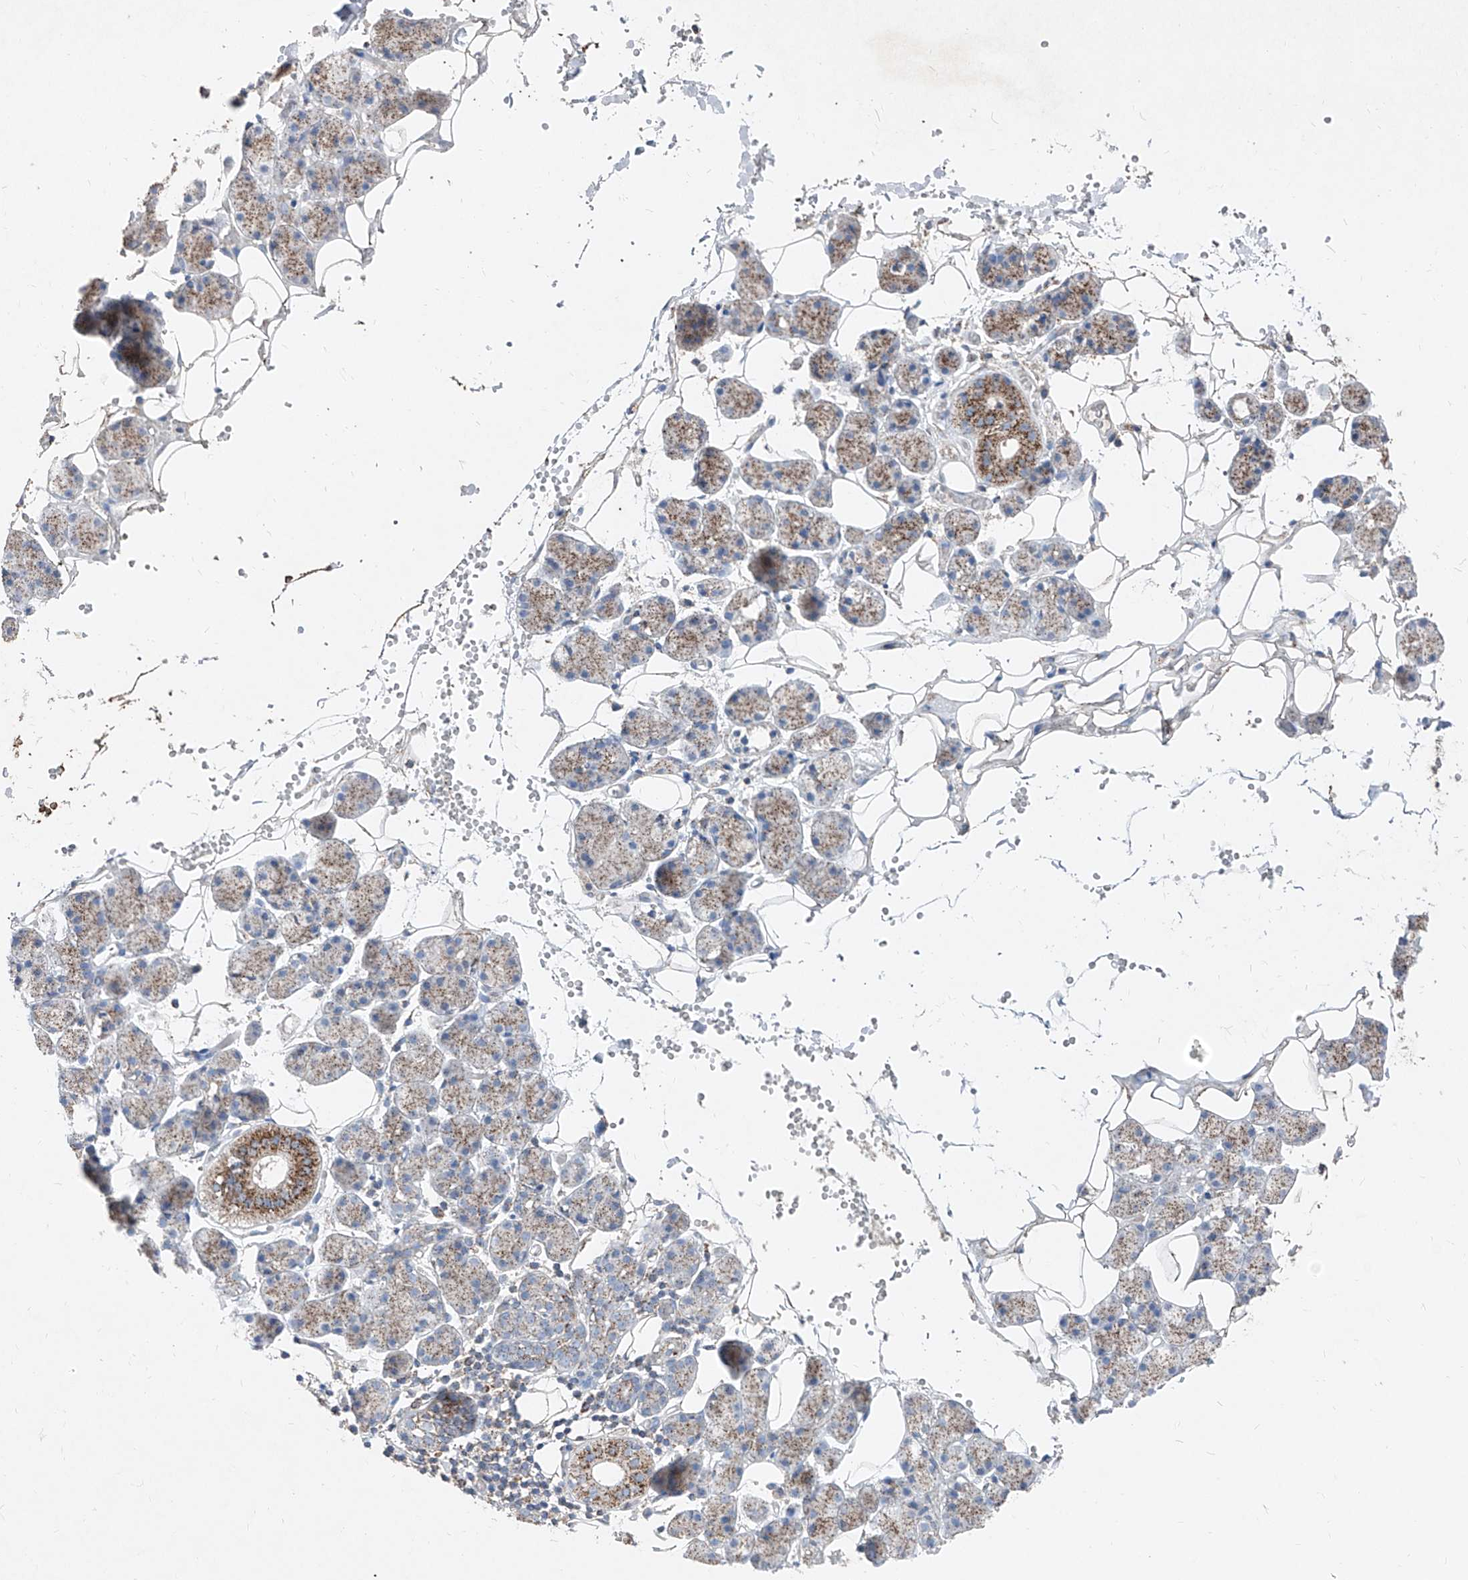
{"staining": {"intensity": "moderate", "quantity": "25%-75%", "location": "cytoplasmic/membranous"}, "tissue": "salivary gland", "cell_type": "Glandular cells", "image_type": "normal", "snomed": [{"axis": "morphology", "description": "Normal tissue, NOS"}, {"axis": "topography", "description": "Salivary gland"}], "caption": "Protein expression analysis of normal human salivary gland reveals moderate cytoplasmic/membranous expression in approximately 25%-75% of glandular cells.", "gene": "ABCD3", "patient": {"sex": "female", "age": 33}}